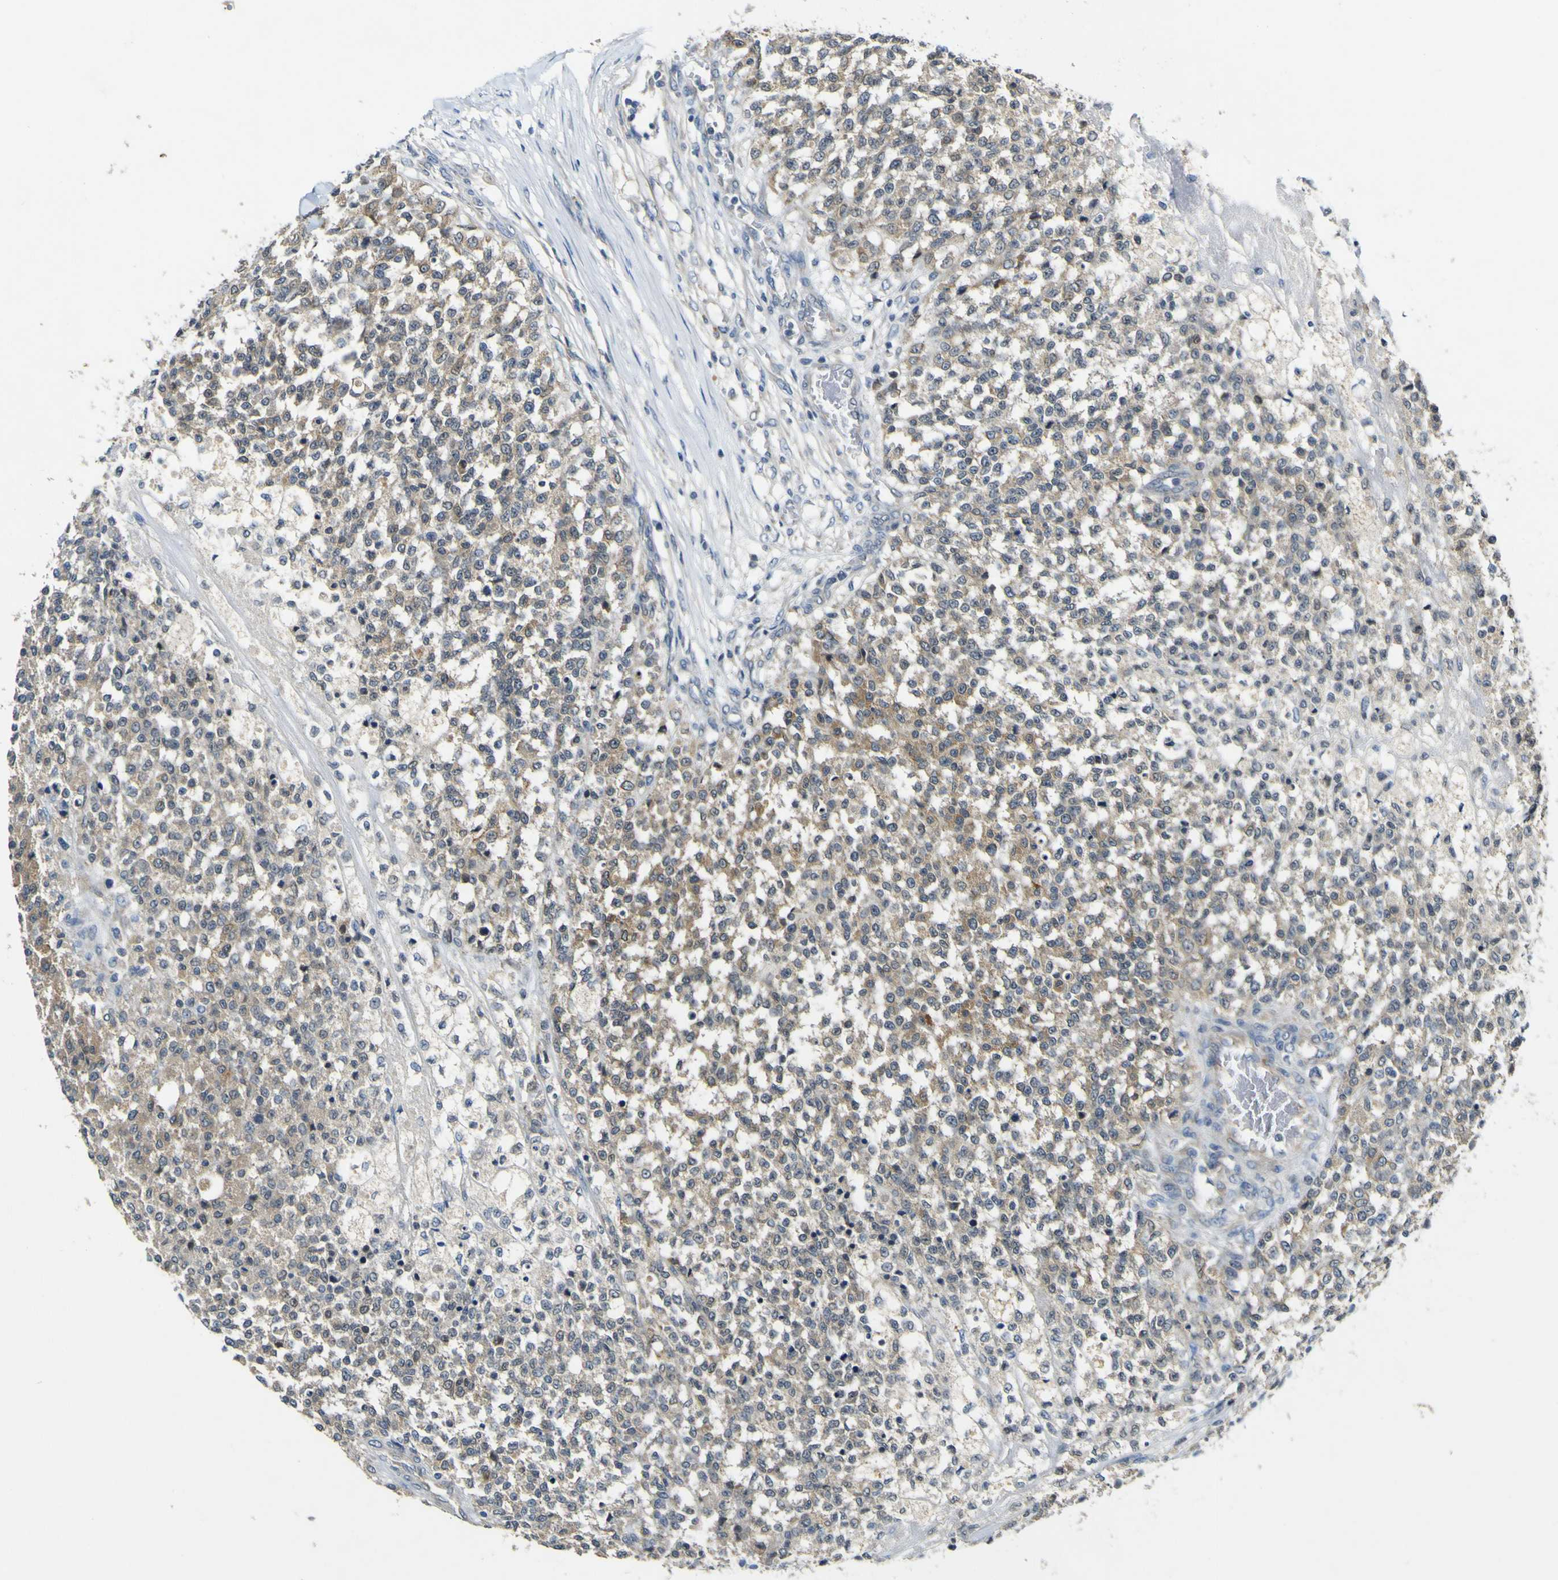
{"staining": {"intensity": "weak", "quantity": ">75%", "location": "cytoplasmic/membranous"}, "tissue": "testis cancer", "cell_type": "Tumor cells", "image_type": "cancer", "snomed": [{"axis": "morphology", "description": "Seminoma, NOS"}, {"axis": "topography", "description": "Testis"}], "caption": "Protein expression analysis of seminoma (testis) exhibits weak cytoplasmic/membranous staining in about >75% of tumor cells.", "gene": "LDLR", "patient": {"sex": "male", "age": 59}}